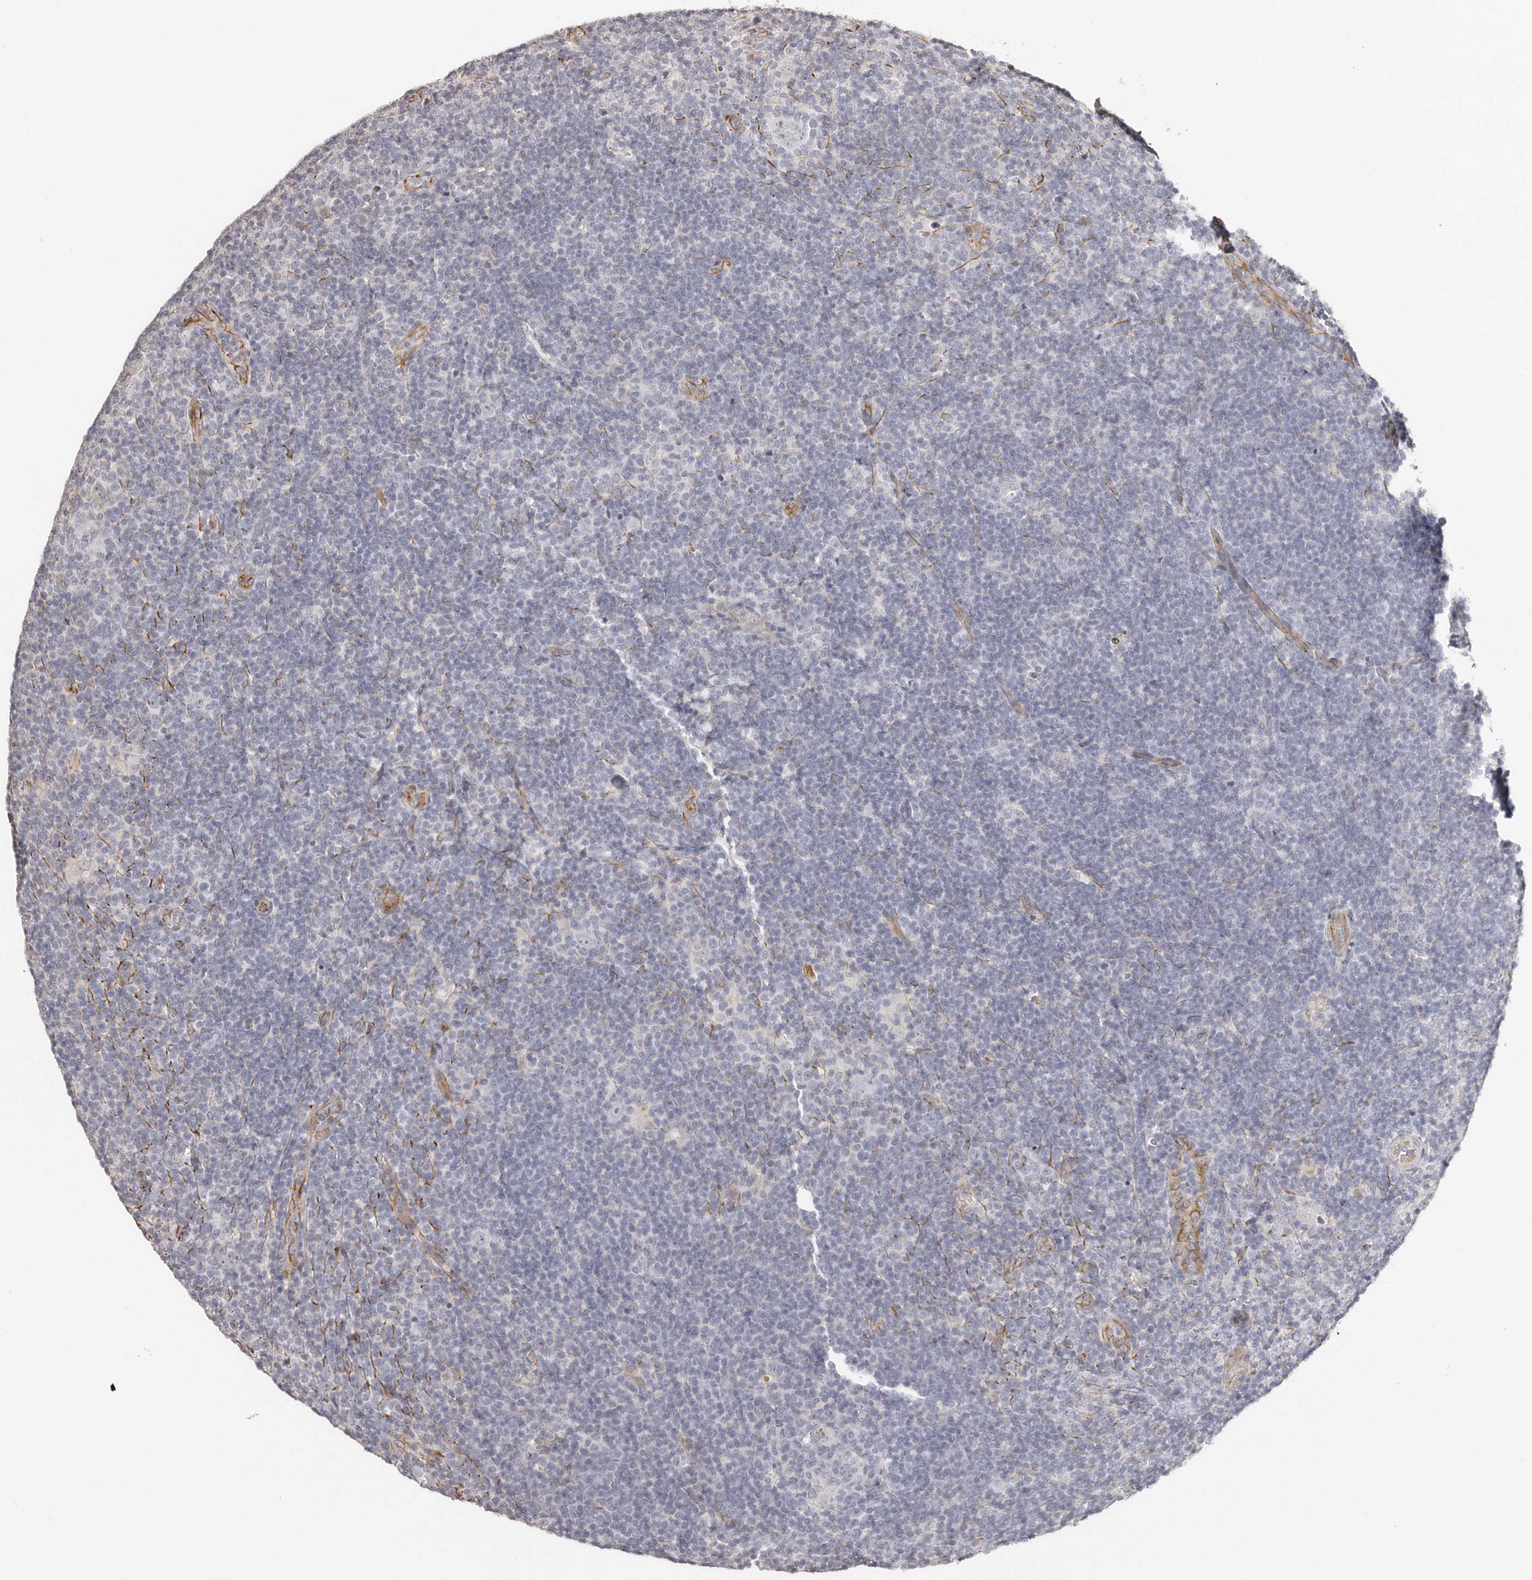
{"staining": {"intensity": "negative", "quantity": "none", "location": "none"}, "tissue": "lymphoma", "cell_type": "Tumor cells", "image_type": "cancer", "snomed": [{"axis": "morphology", "description": "Hodgkin's disease, NOS"}, {"axis": "topography", "description": "Lymph node"}], "caption": "Tumor cells show no significant expression in Hodgkin's disease.", "gene": "ZYG11A", "patient": {"sex": "female", "age": 57}}